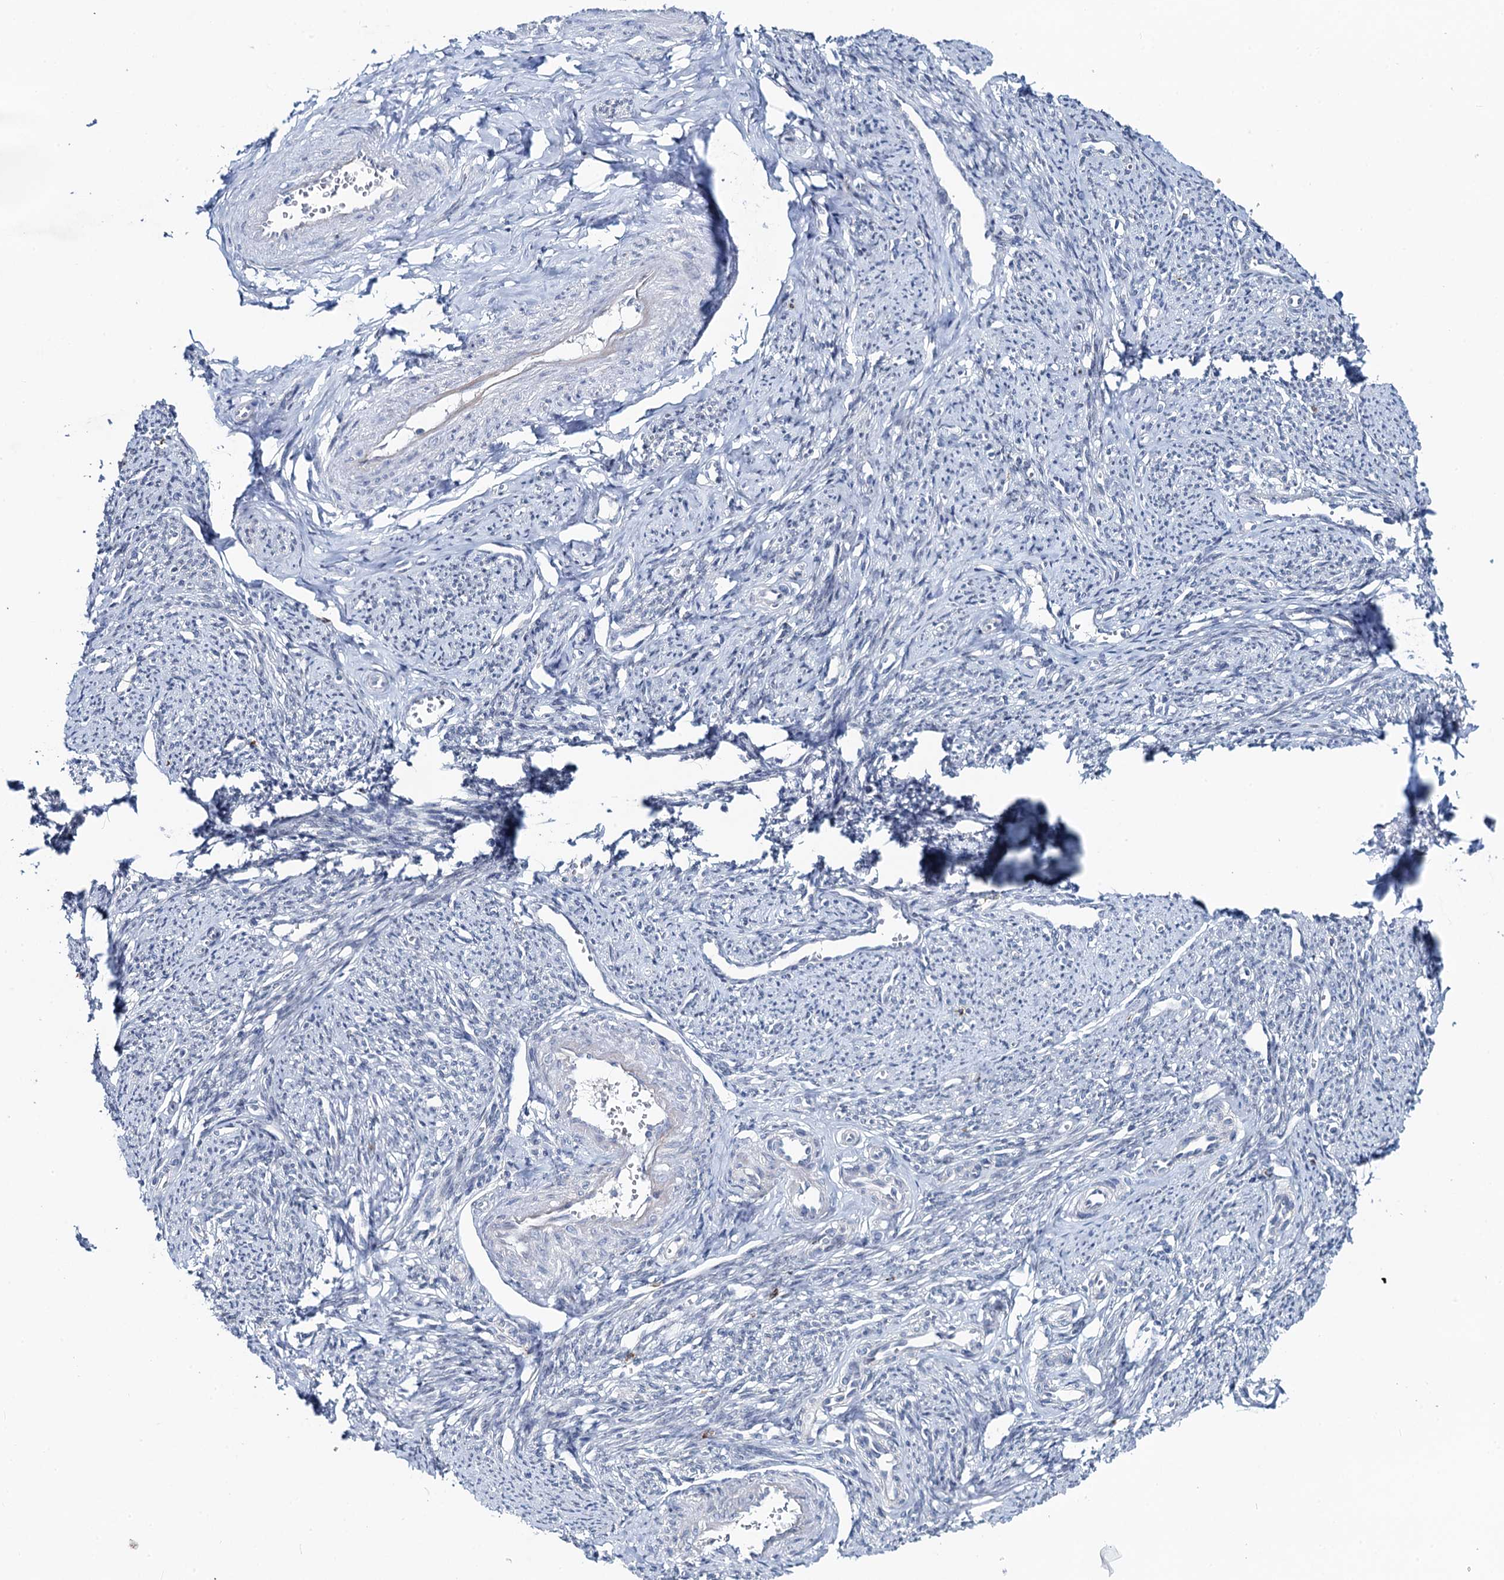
{"staining": {"intensity": "negative", "quantity": "none", "location": "none"}, "tissue": "smooth muscle", "cell_type": "Smooth muscle cells", "image_type": "normal", "snomed": [{"axis": "morphology", "description": "Normal tissue, NOS"}, {"axis": "topography", "description": "Smooth muscle"}, {"axis": "topography", "description": "Uterus"}], "caption": "A high-resolution micrograph shows immunohistochemistry staining of normal smooth muscle, which shows no significant staining in smooth muscle cells. (DAB (3,3'-diaminobenzidine) immunohistochemistry (IHC) with hematoxylin counter stain).", "gene": "TOX3", "patient": {"sex": "female", "age": 59}}